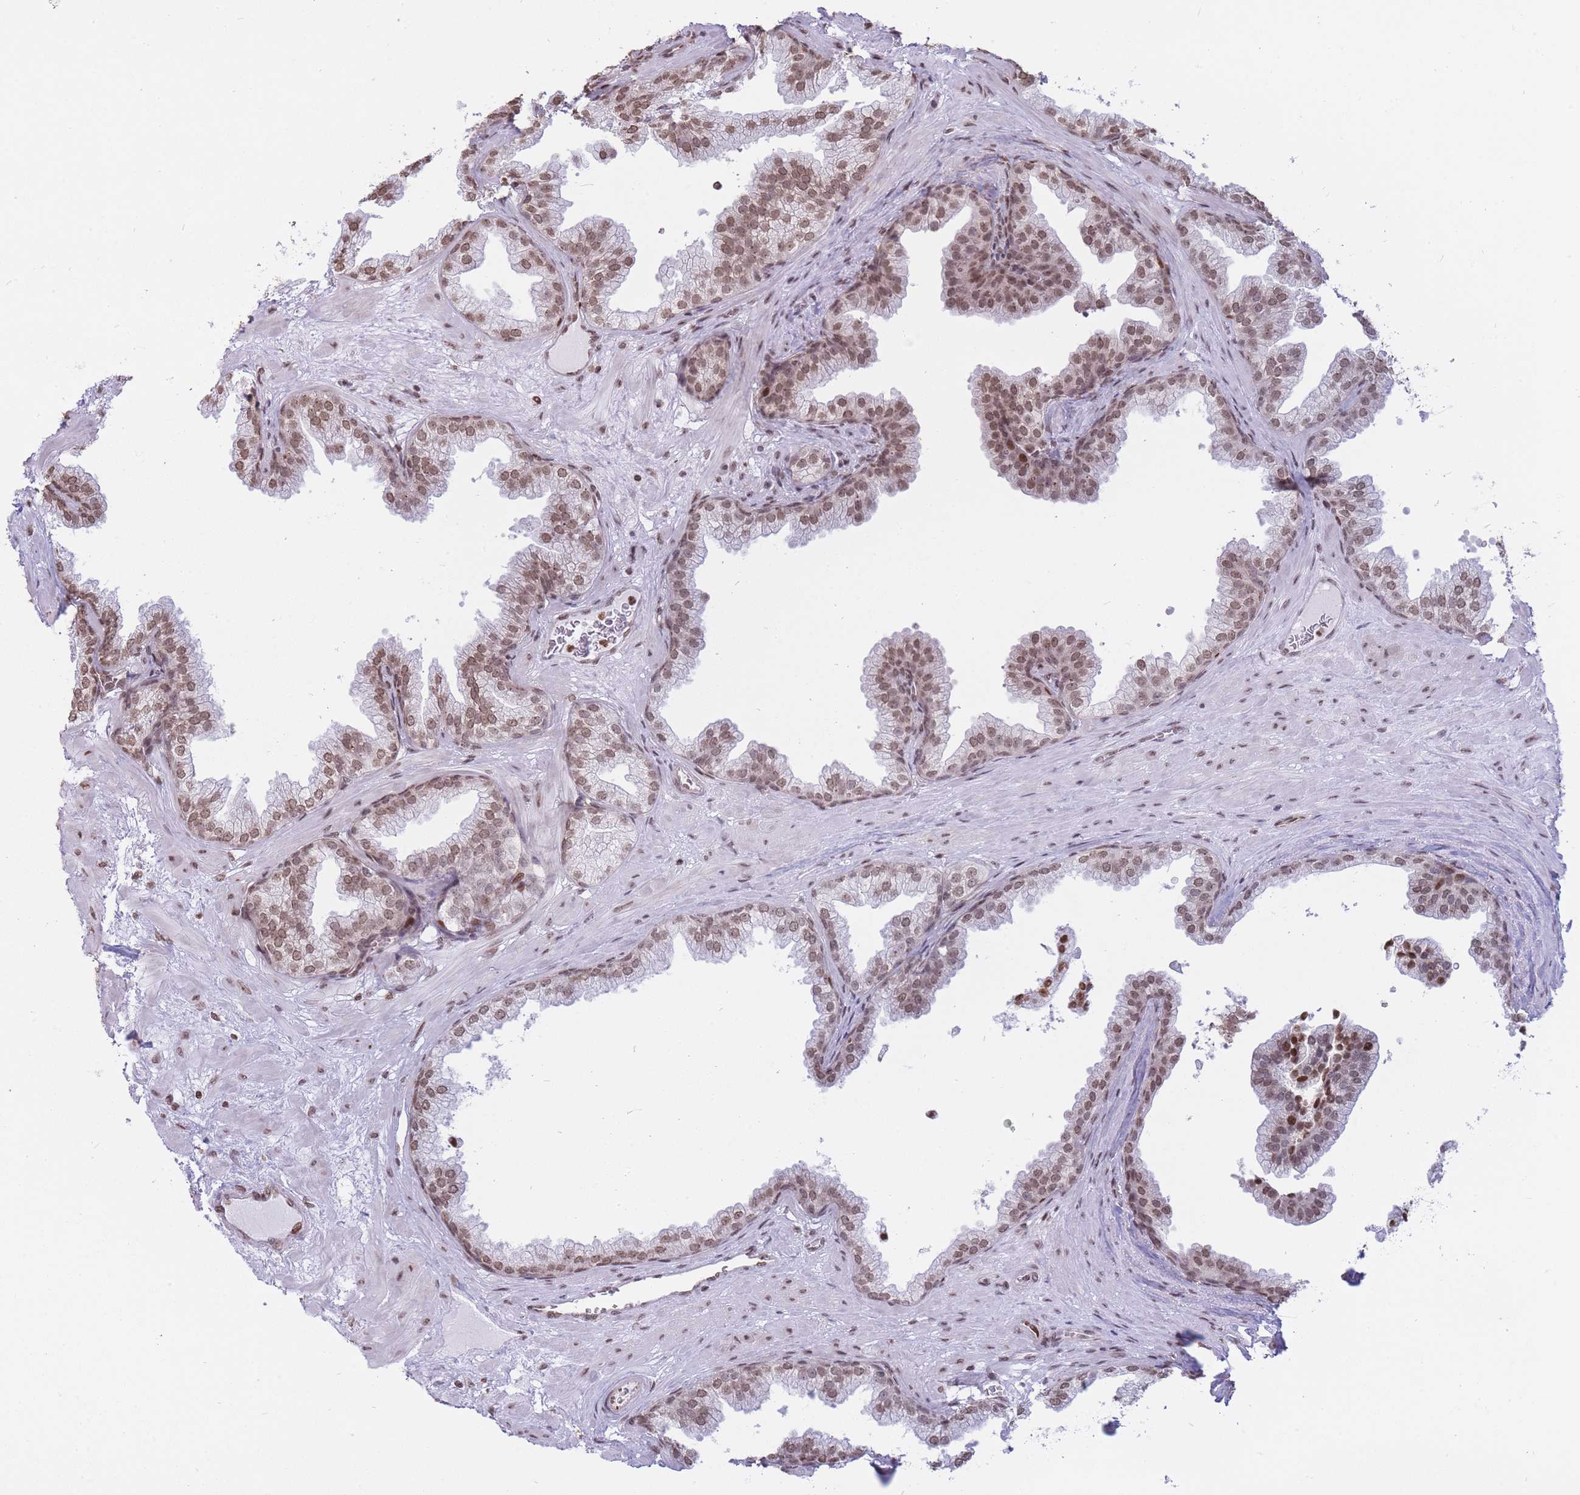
{"staining": {"intensity": "moderate", "quantity": ">75%", "location": "nuclear"}, "tissue": "prostate", "cell_type": "Glandular cells", "image_type": "normal", "snomed": [{"axis": "morphology", "description": "Normal tissue, NOS"}, {"axis": "topography", "description": "Prostate"}], "caption": "DAB (3,3'-diaminobenzidine) immunohistochemical staining of normal prostate reveals moderate nuclear protein expression in about >75% of glandular cells.", "gene": "SHISAL1", "patient": {"sex": "male", "age": 37}}